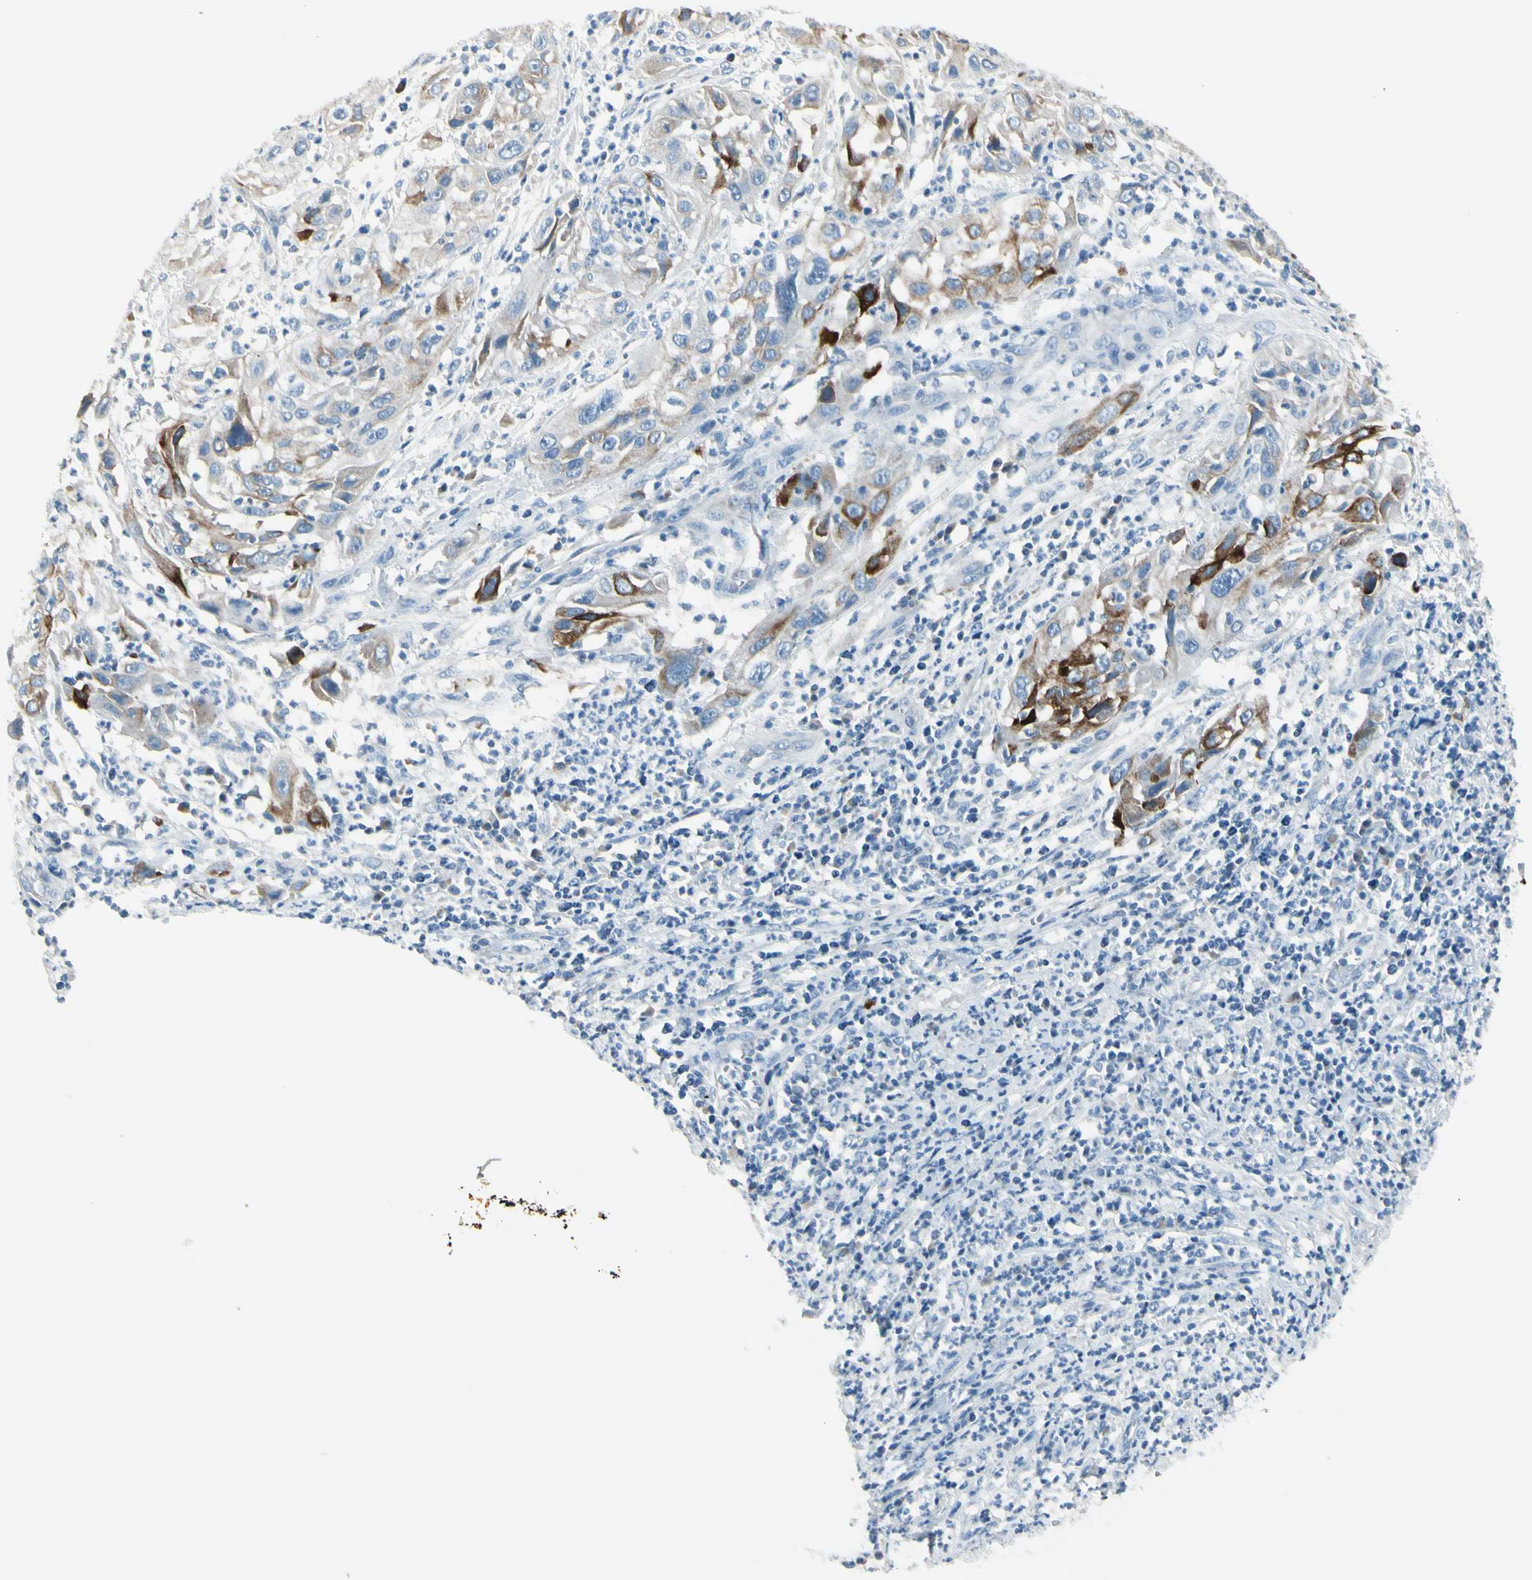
{"staining": {"intensity": "strong", "quantity": "<25%", "location": "cytoplasmic/membranous"}, "tissue": "cervical cancer", "cell_type": "Tumor cells", "image_type": "cancer", "snomed": [{"axis": "morphology", "description": "Squamous cell carcinoma, NOS"}, {"axis": "topography", "description": "Cervix"}], "caption": "An IHC histopathology image of neoplastic tissue is shown. Protein staining in brown highlights strong cytoplasmic/membranous positivity in cervical squamous cell carcinoma within tumor cells.", "gene": "DLG4", "patient": {"sex": "female", "age": 32}}